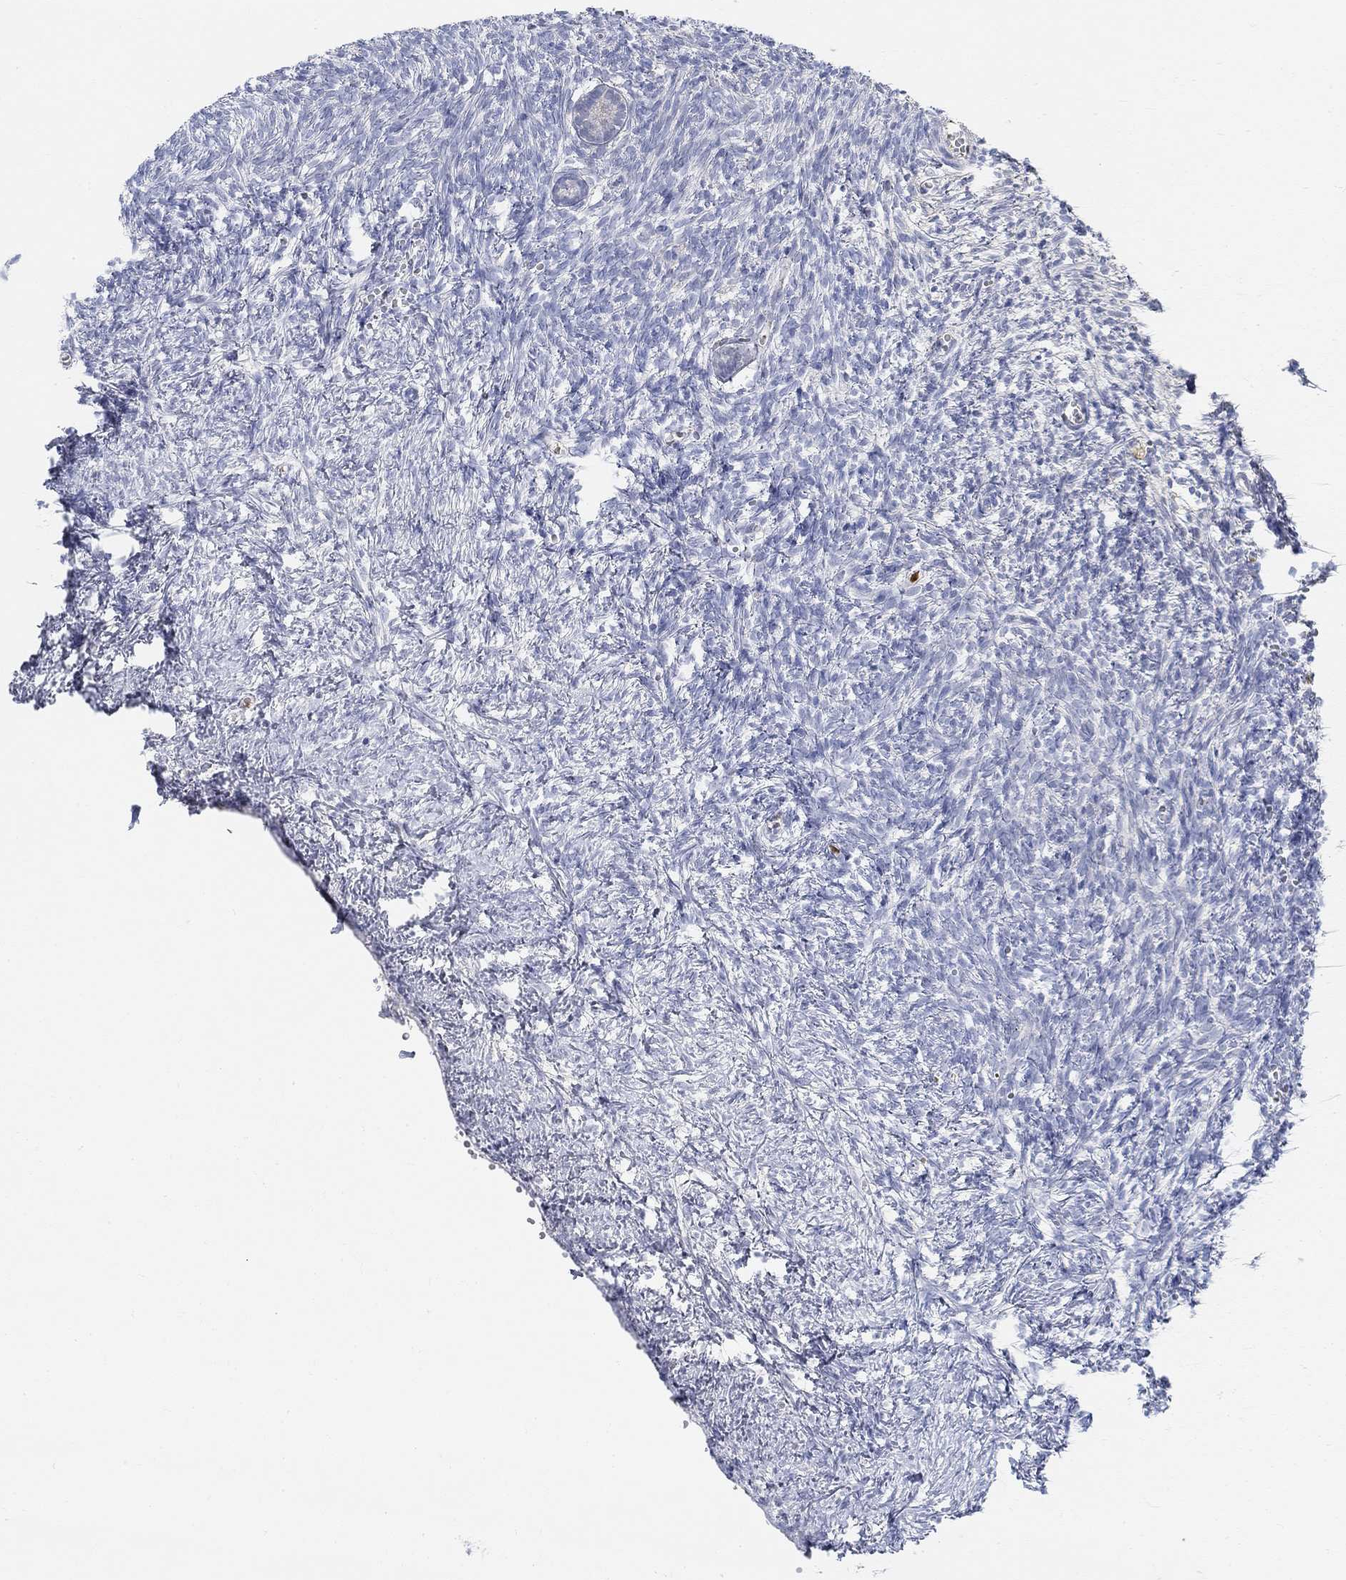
{"staining": {"intensity": "negative", "quantity": "none", "location": "none"}, "tissue": "ovary", "cell_type": "Follicle cells", "image_type": "normal", "snomed": [{"axis": "morphology", "description": "Normal tissue, NOS"}, {"axis": "topography", "description": "Ovary"}], "caption": "Immunohistochemical staining of normal human ovary reveals no significant staining in follicle cells.", "gene": "SNTG2", "patient": {"sex": "female", "age": 43}}